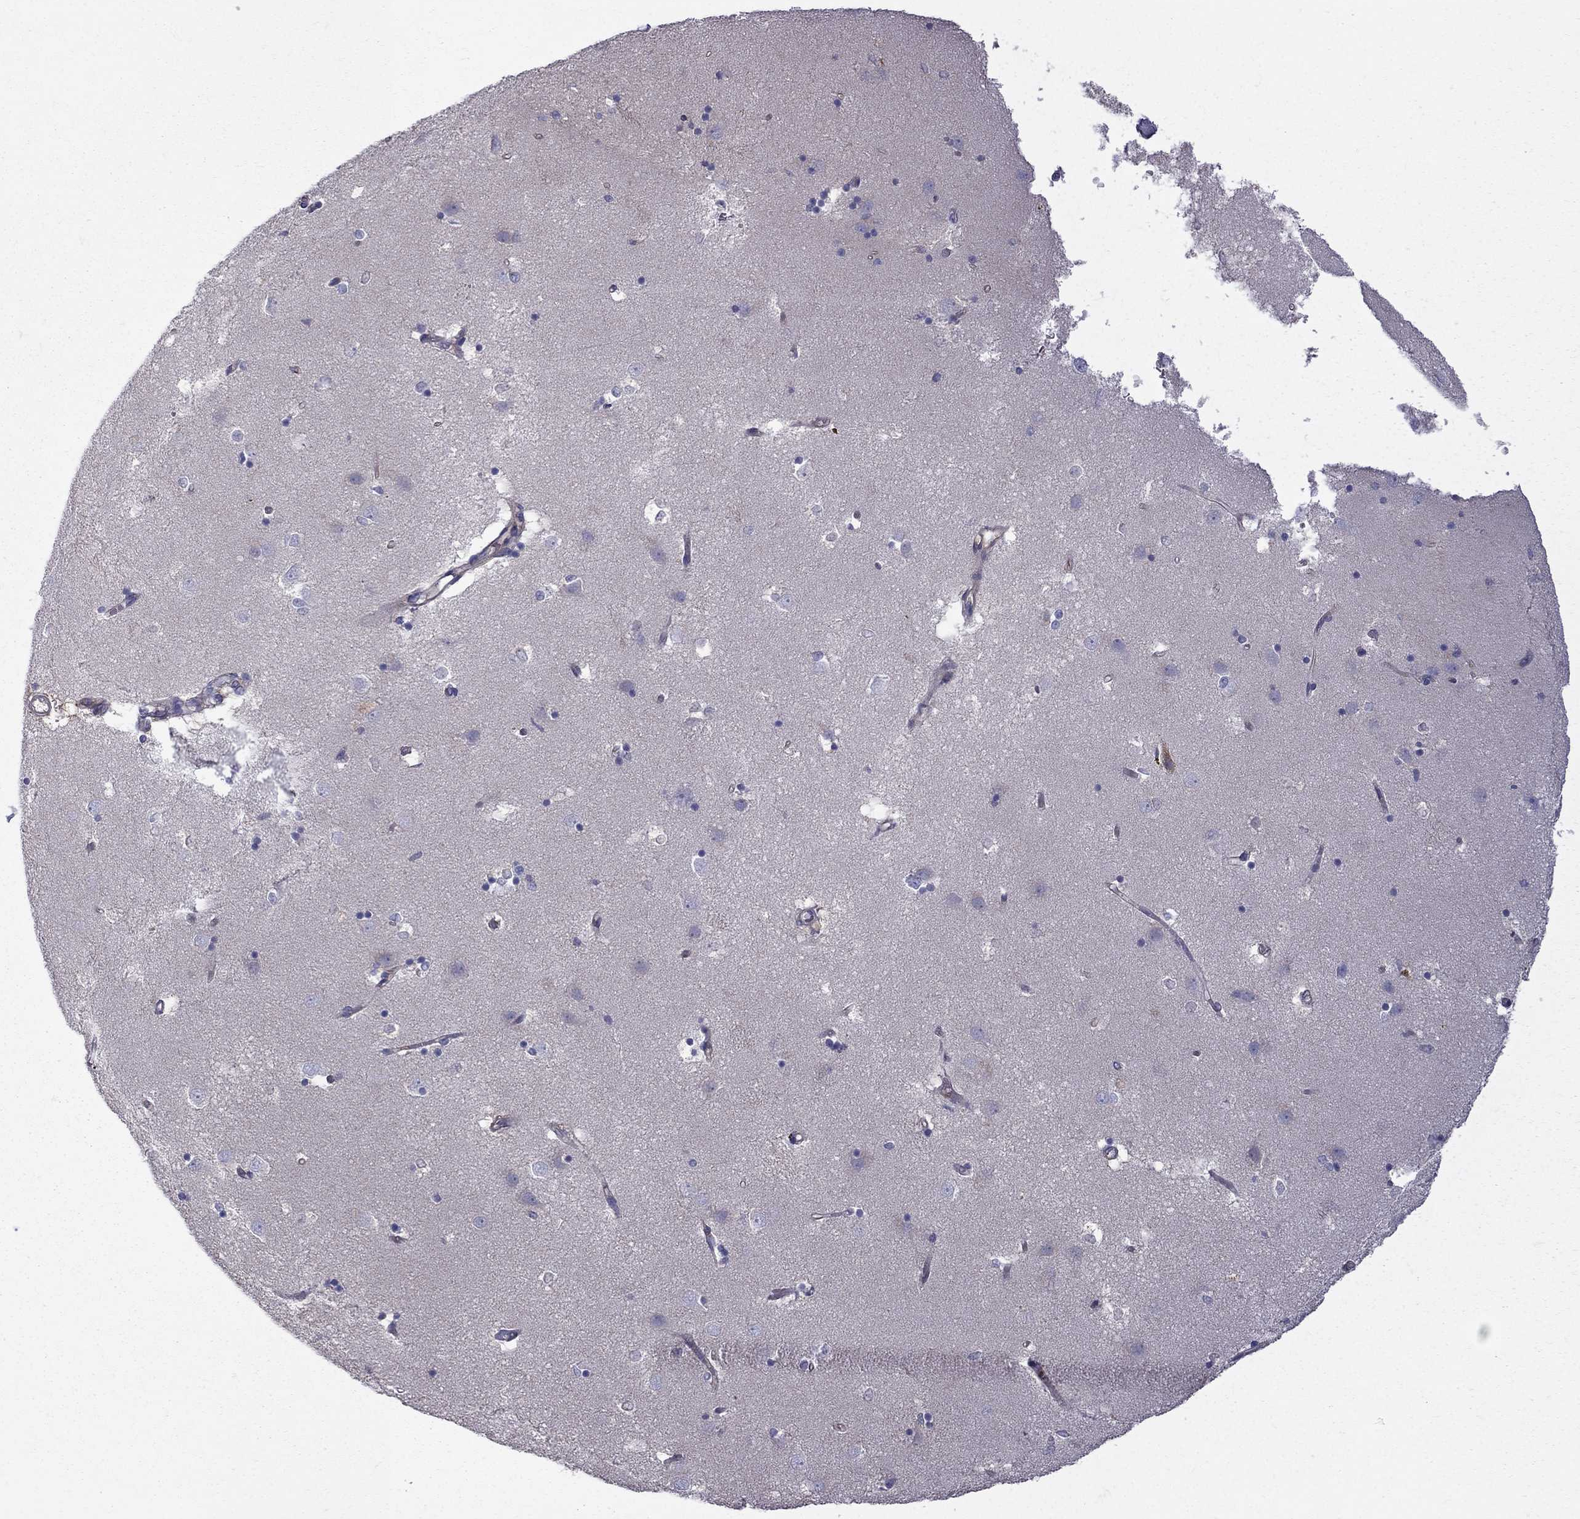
{"staining": {"intensity": "negative", "quantity": "none", "location": "none"}, "tissue": "caudate", "cell_type": "Glial cells", "image_type": "normal", "snomed": [{"axis": "morphology", "description": "Normal tissue, NOS"}, {"axis": "topography", "description": "Lateral ventricle wall"}], "caption": "Immunohistochemistry (IHC) micrograph of unremarkable human caudate stained for a protein (brown), which reveals no positivity in glial cells.", "gene": "EIF4E3", "patient": {"sex": "male", "age": 54}}